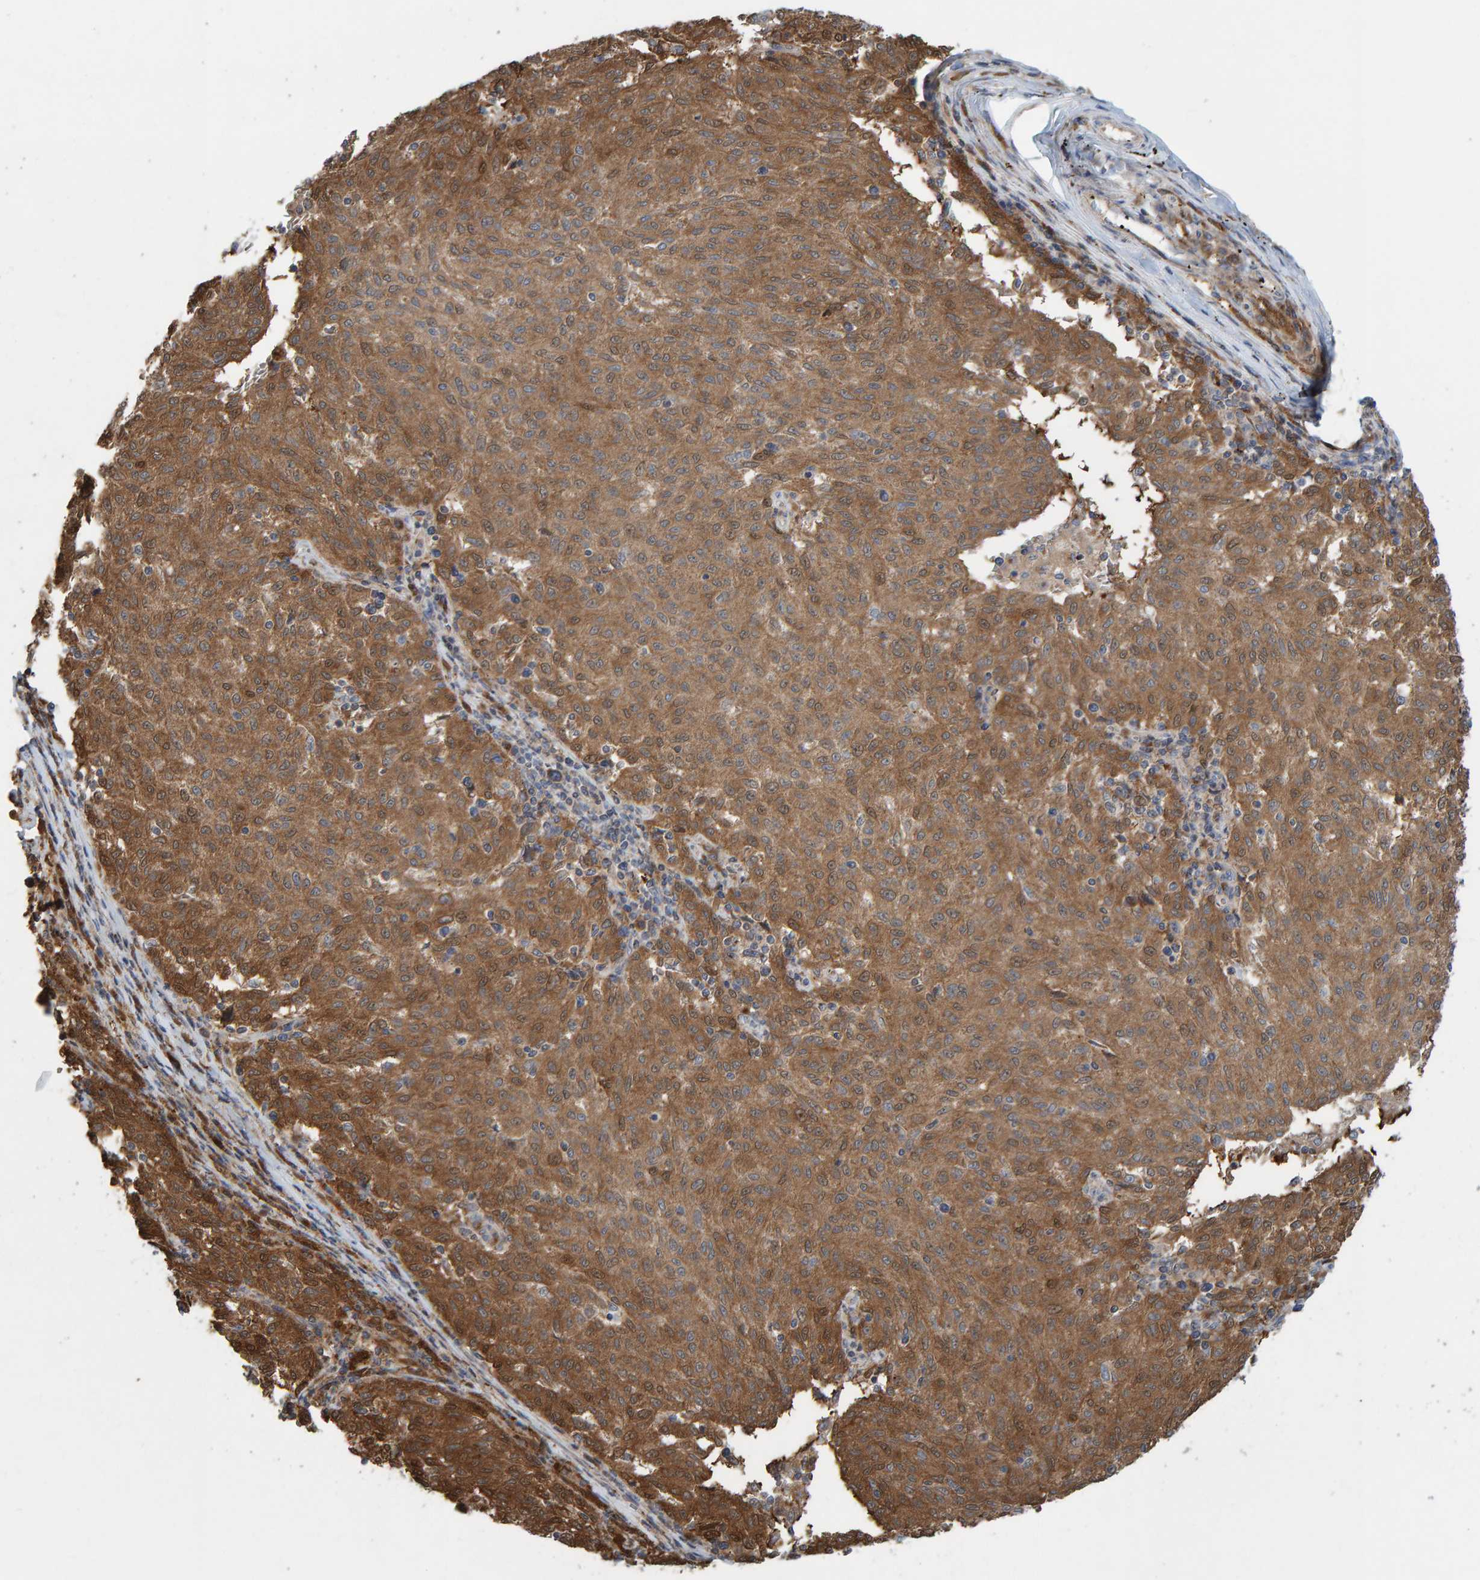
{"staining": {"intensity": "moderate", "quantity": ">75%", "location": "cytoplasmic/membranous"}, "tissue": "melanoma", "cell_type": "Tumor cells", "image_type": "cancer", "snomed": [{"axis": "morphology", "description": "Malignant melanoma, NOS"}, {"axis": "topography", "description": "Skin"}], "caption": "Immunohistochemistry (DAB) staining of malignant melanoma exhibits moderate cytoplasmic/membranous protein staining in approximately >75% of tumor cells.", "gene": "KIAA0753", "patient": {"sex": "female", "age": 72}}